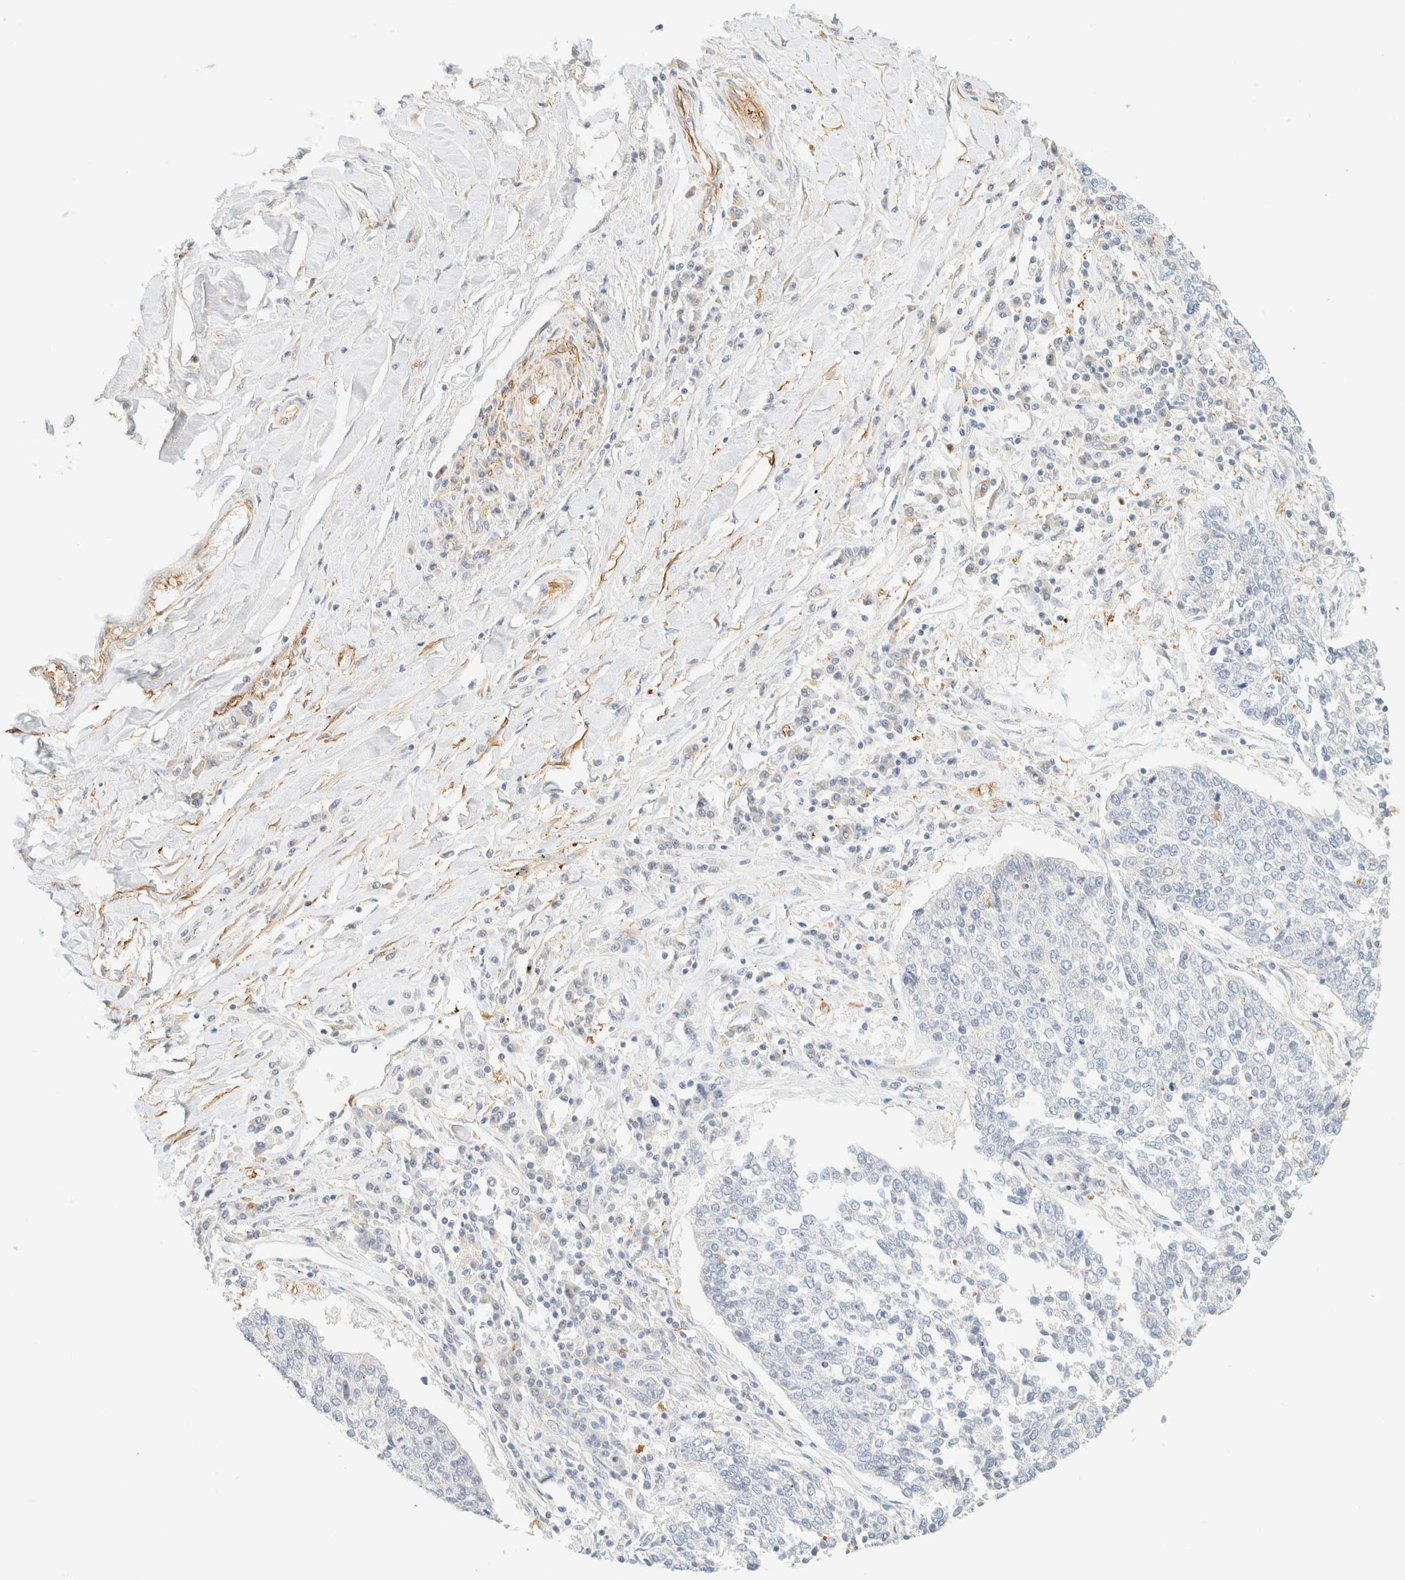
{"staining": {"intensity": "negative", "quantity": "none", "location": "none"}, "tissue": "lung cancer", "cell_type": "Tumor cells", "image_type": "cancer", "snomed": [{"axis": "morphology", "description": "Normal tissue, NOS"}, {"axis": "morphology", "description": "Squamous cell carcinoma, NOS"}, {"axis": "topography", "description": "Cartilage tissue"}, {"axis": "topography", "description": "Bronchus"}, {"axis": "topography", "description": "Lung"}, {"axis": "topography", "description": "Peripheral nerve tissue"}], "caption": "This is a photomicrograph of immunohistochemistry staining of lung squamous cell carcinoma, which shows no positivity in tumor cells. The staining is performed using DAB (3,3'-diaminobenzidine) brown chromogen with nuclei counter-stained in using hematoxylin.", "gene": "OTOP2", "patient": {"sex": "female", "age": 49}}